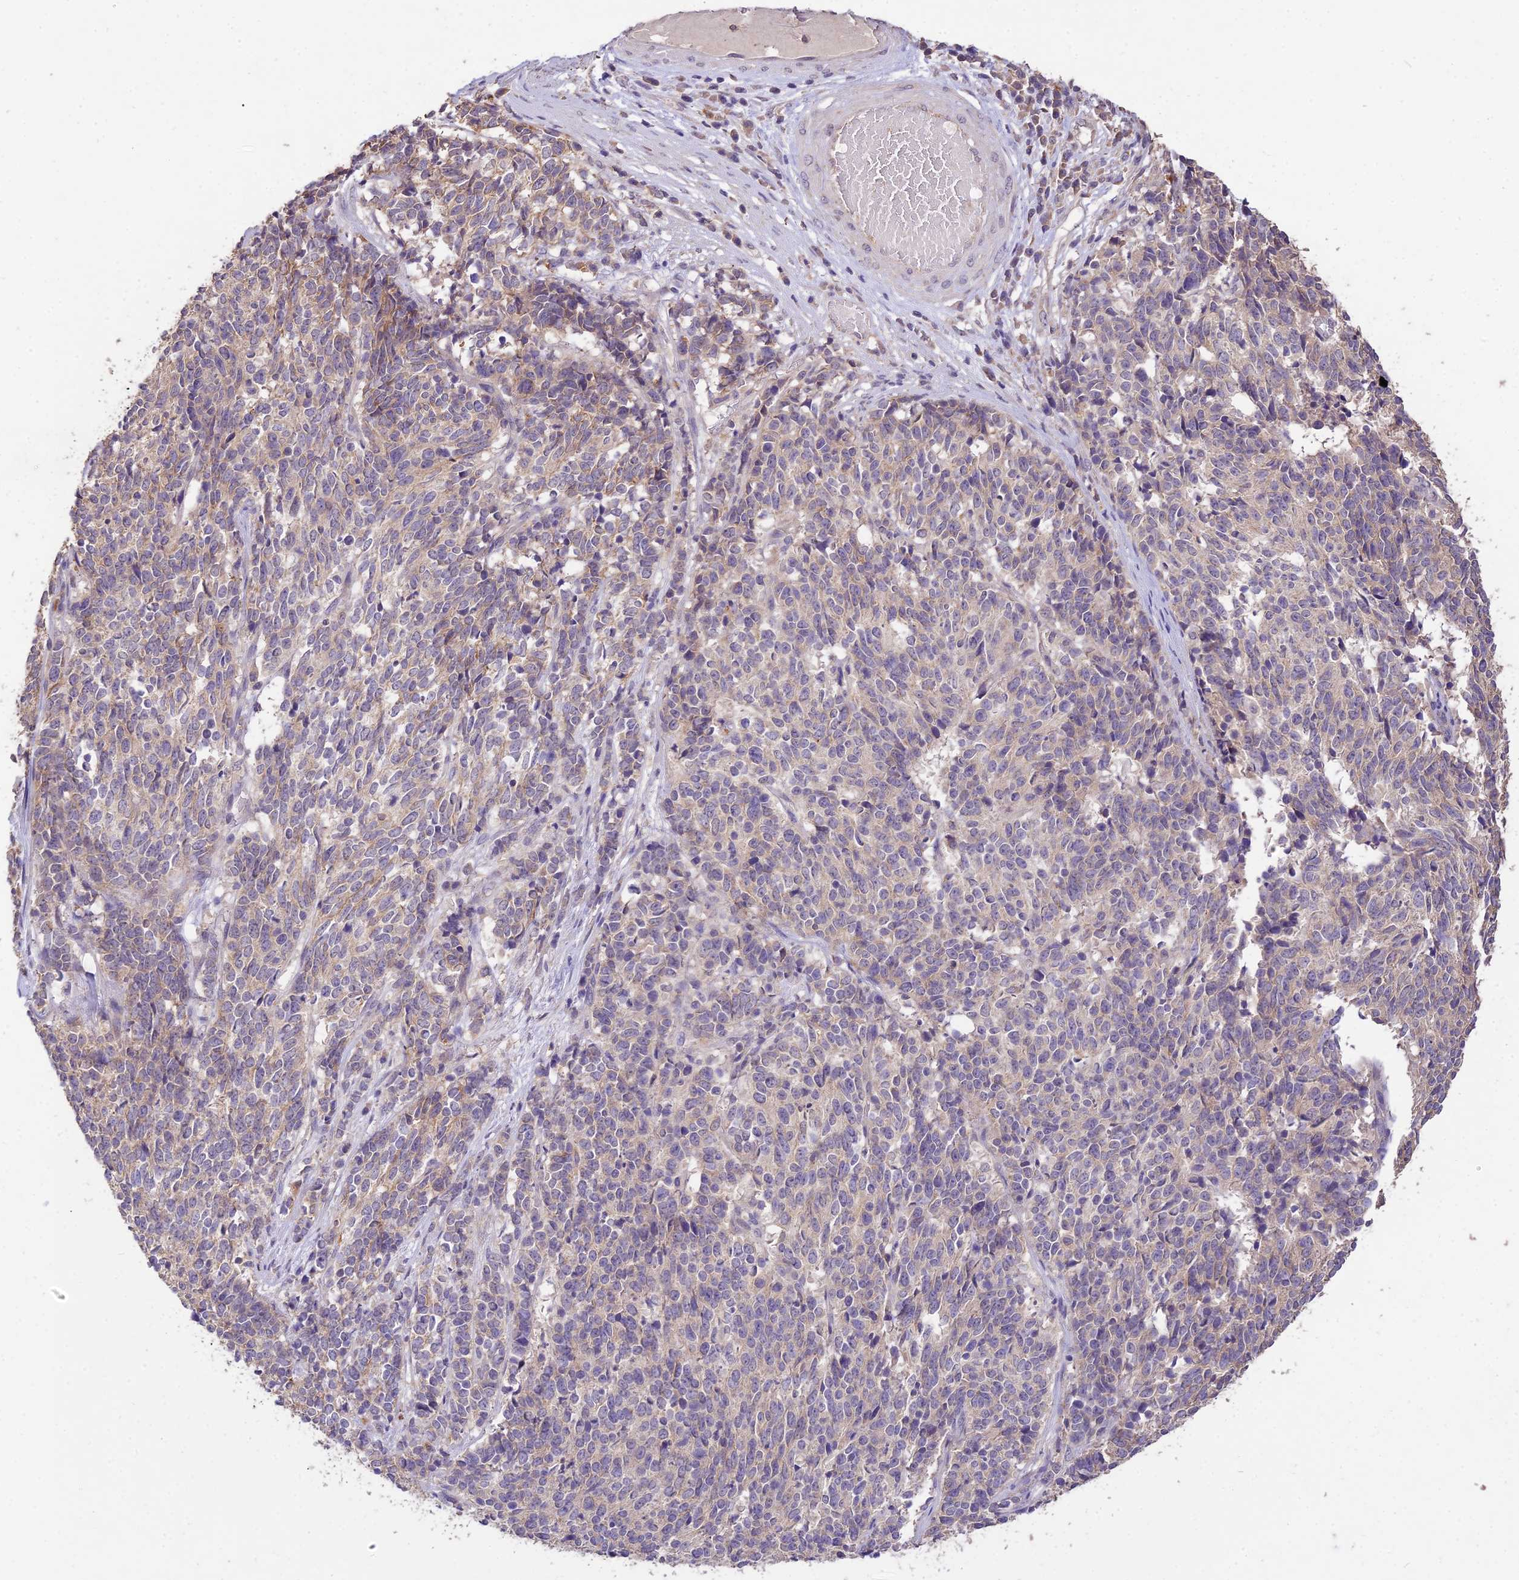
{"staining": {"intensity": "weak", "quantity": "25%-75%", "location": "cytoplasmic/membranous"}, "tissue": "cervical cancer", "cell_type": "Tumor cells", "image_type": "cancer", "snomed": [{"axis": "morphology", "description": "Squamous cell carcinoma, NOS"}, {"axis": "topography", "description": "Cervix"}], "caption": "This is a histology image of IHC staining of cervical cancer, which shows weak expression in the cytoplasmic/membranous of tumor cells.", "gene": "SDHD", "patient": {"sex": "female", "age": 29}}